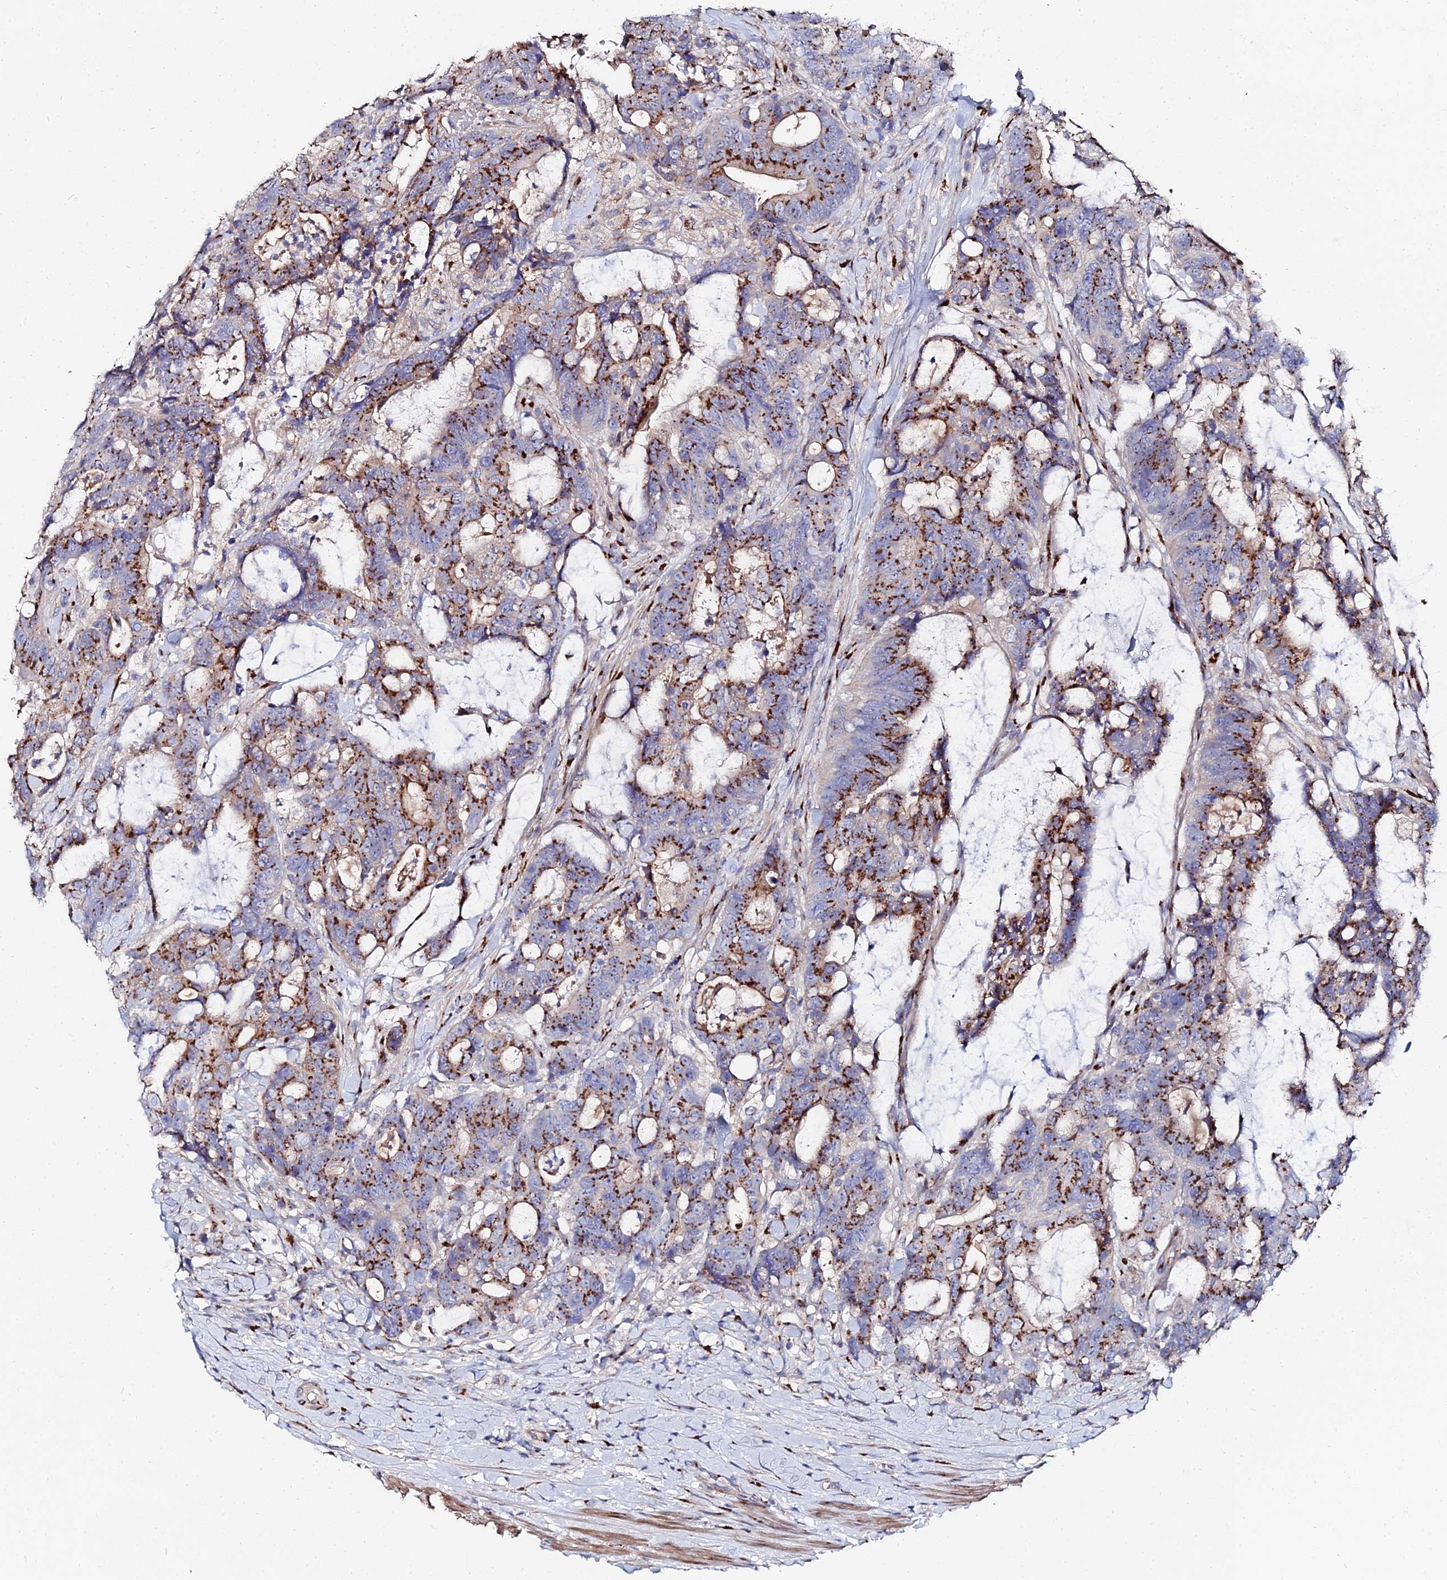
{"staining": {"intensity": "moderate", "quantity": ">75%", "location": "cytoplasmic/membranous"}, "tissue": "colorectal cancer", "cell_type": "Tumor cells", "image_type": "cancer", "snomed": [{"axis": "morphology", "description": "Adenocarcinoma, NOS"}, {"axis": "topography", "description": "Colon"}], "caption": "A high-resolution image shows immunohistochemistry (IHC) staining of adenocarcinoma (colorectal), which shows moderate cytoplasmic/membranous staining in about >75% of tumor cells. (DAB = brown stain, brightfield microscopy at high magnification).", "gene": "BORCS8", "patient": {"sex": "female", "age": 82}}